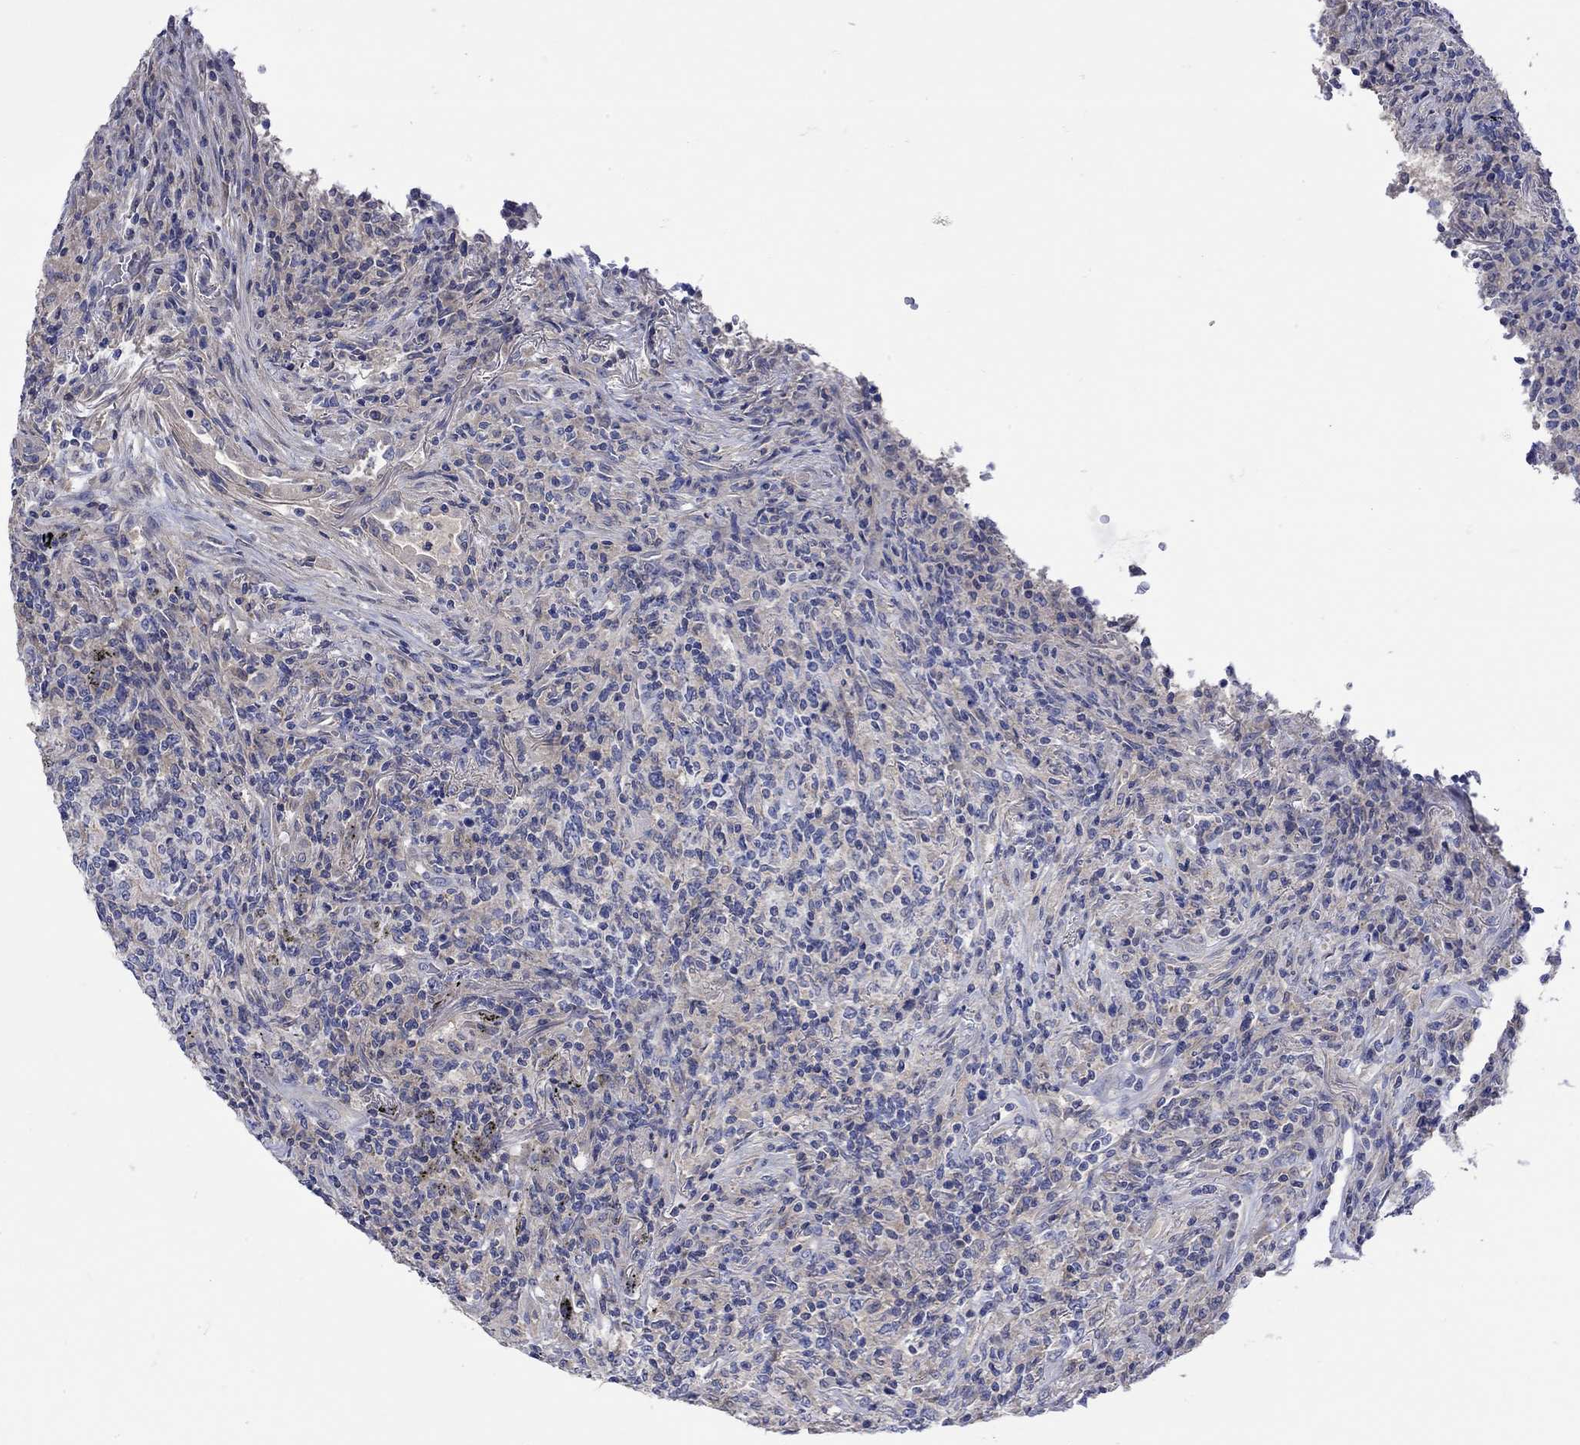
{"staining": {"intensity": "negative", "quantity": "none", "location": "none"}, "tissue": "lymphoma", "cell_type": "Tumor cells", "image_type": "cancer", "snomed": [{"axis": "morphology", "description": "Malignant lymphoma, non-Hodgkin's type, High grade"}, {"axis": "topography", "description": "Lung"}], "caption": "This photomicrograph is of malignant lymphoma, non-Hodgkin's type (high-grade) stained with immunohistochemistry (IHC) to label a protein in brown with the nuclei are counter-stained blue. There is no staining in tumor cells.", "gene": "MSI1", "patient": {"sex": "male", "age": 79}}